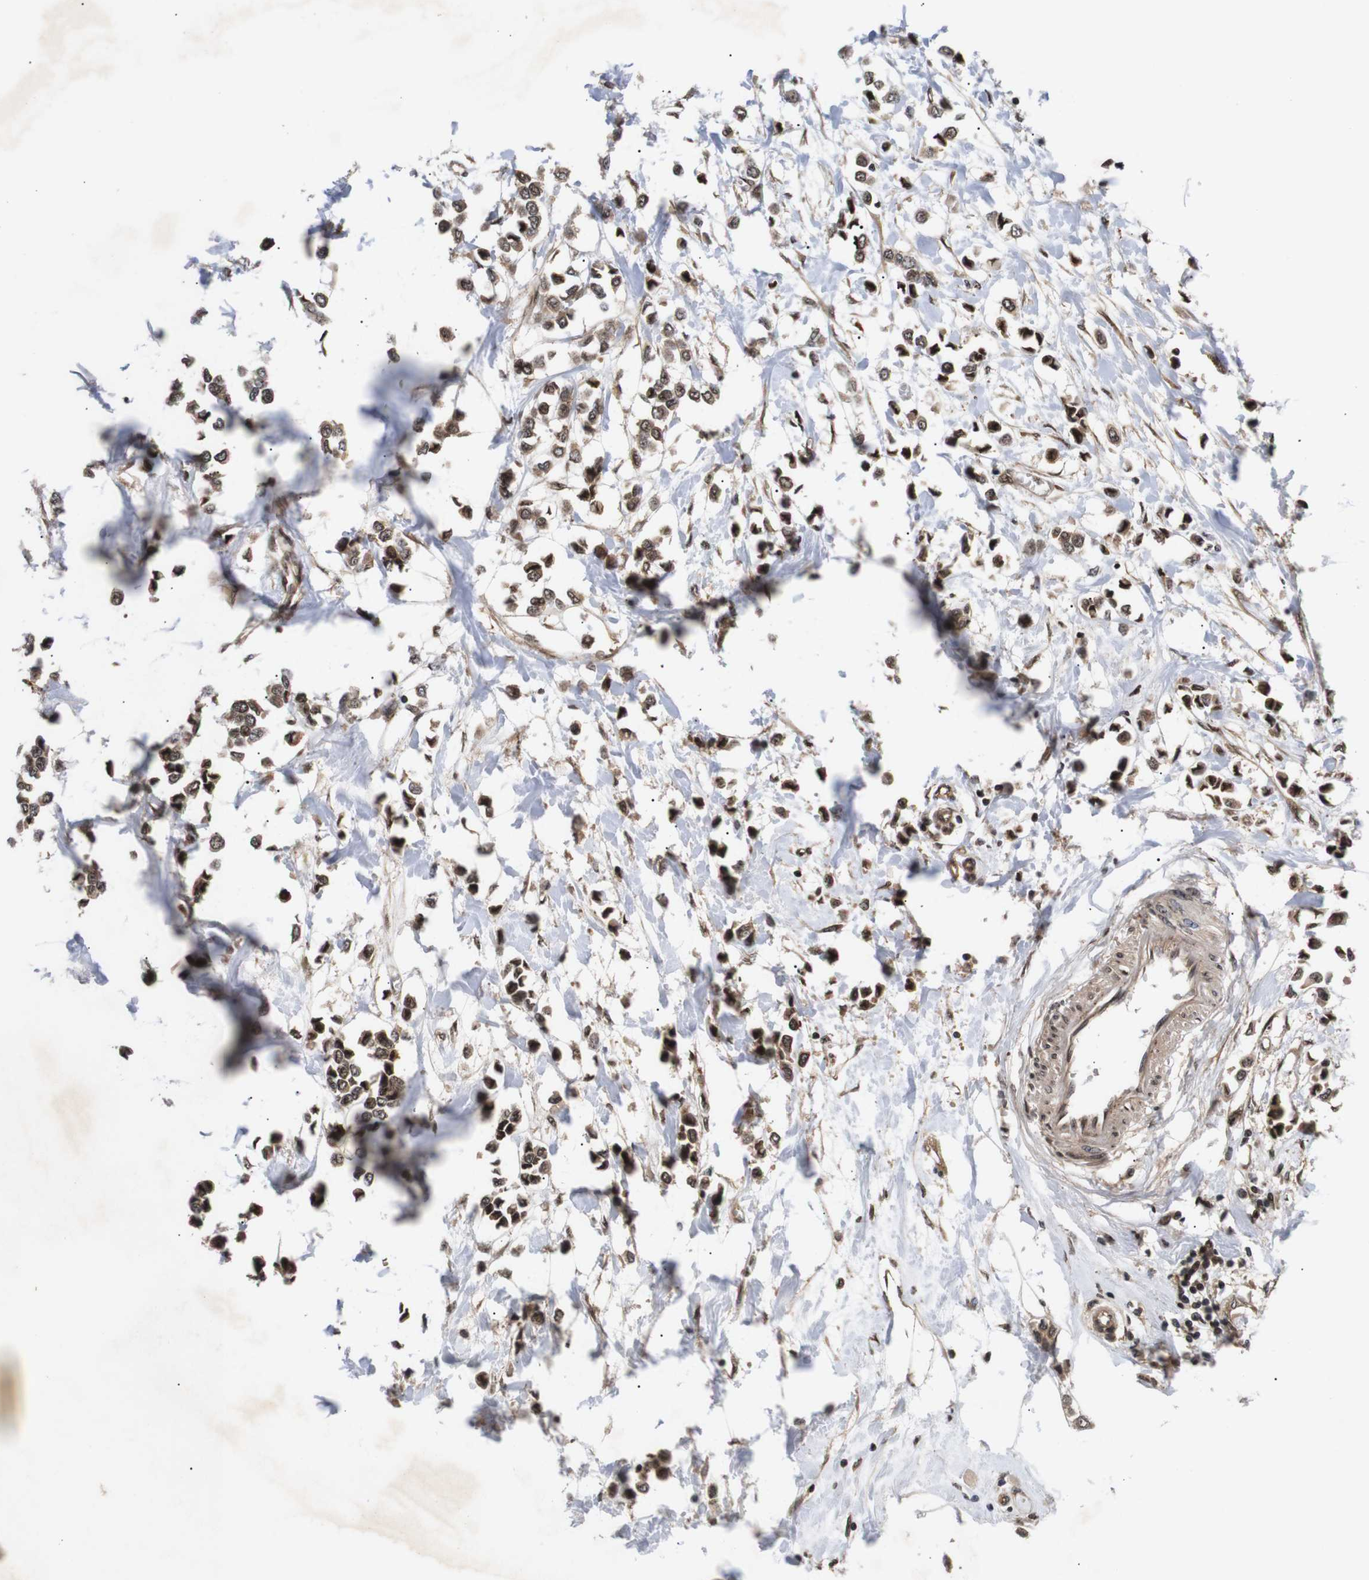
{"staining": {"intensity": "moderate", "quantity": ">75%", "location": "cytoplasmic/membranous,nuclear"}, "tissue": "breast cancer", "cell_type": "Tumor cells", "image_type": "cancer", "snomed": [{"axis": "morphology", "description": "Lobular carcinoma"}, {"axis": "topography", "description": "Breast"}], "caption": "The micrograph reveals immunohistochemical staining of breast lobular carcinoma. There is moderate cytoplasmic/membranous and nuclear expression is identified in approximately >75% of tumor cells.", "gene": "KIF23", "patient": {"sex": "female", "age": 51}}